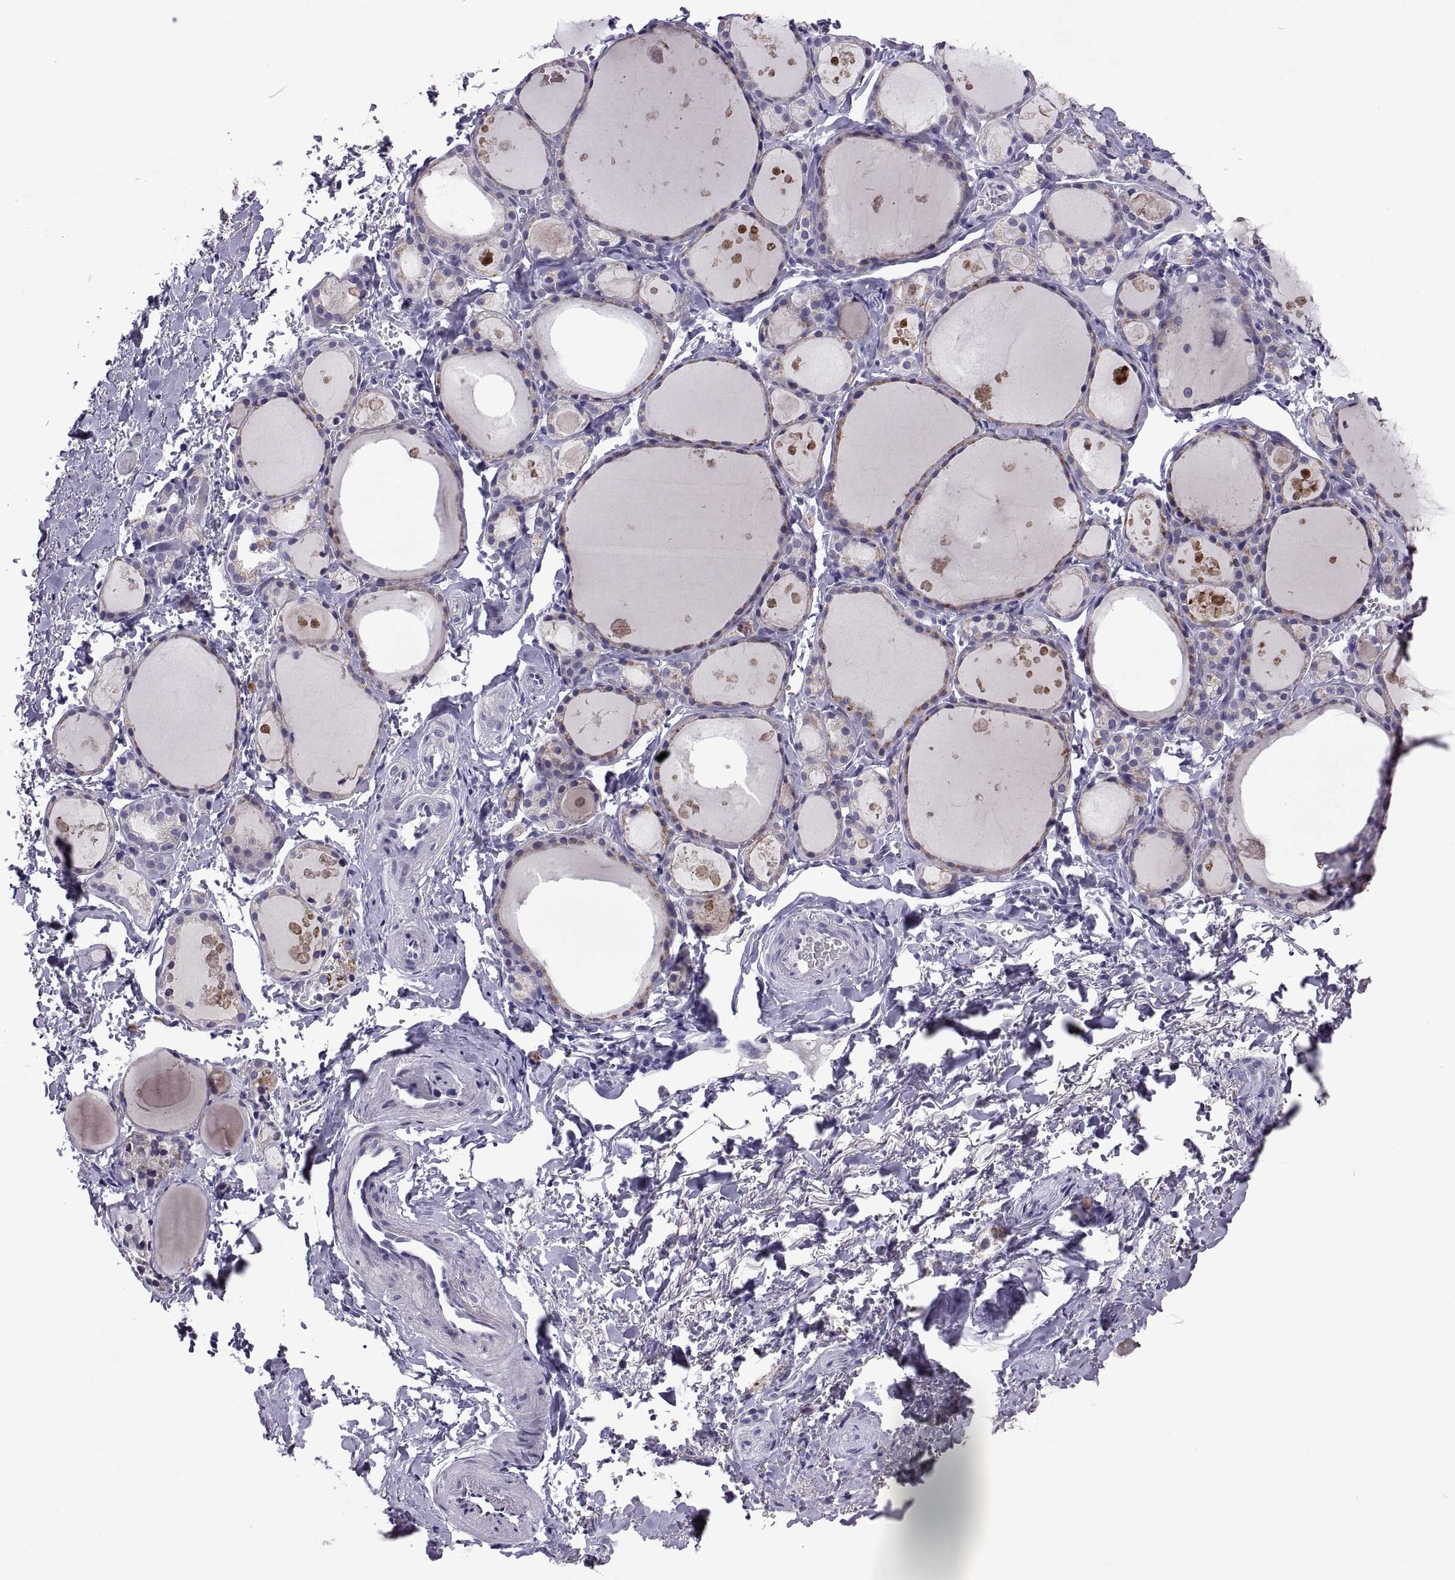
{"staining": {"intensity": "negative", "quantity": "none", "location": "none"}, "tissue": "thyroid gland", "cell_type": "Glandular cells", "image_type": "normal", "snomed": [{"axis": "morphology", "description": "Normal tissue, NOS"}, {"axis": "topography", "description": "Thyroid gland"}], "caption": "IHC photomicrograph of normal thyroid gland: human thyroid gland stained with DAB displays no significant protein staining in glandular cells. (Immunohistochemistry (ihc), brightfield microscopy, high magnification).", "gene": "MAGEB18", "patient": {"sex": "male", "age": 68}}